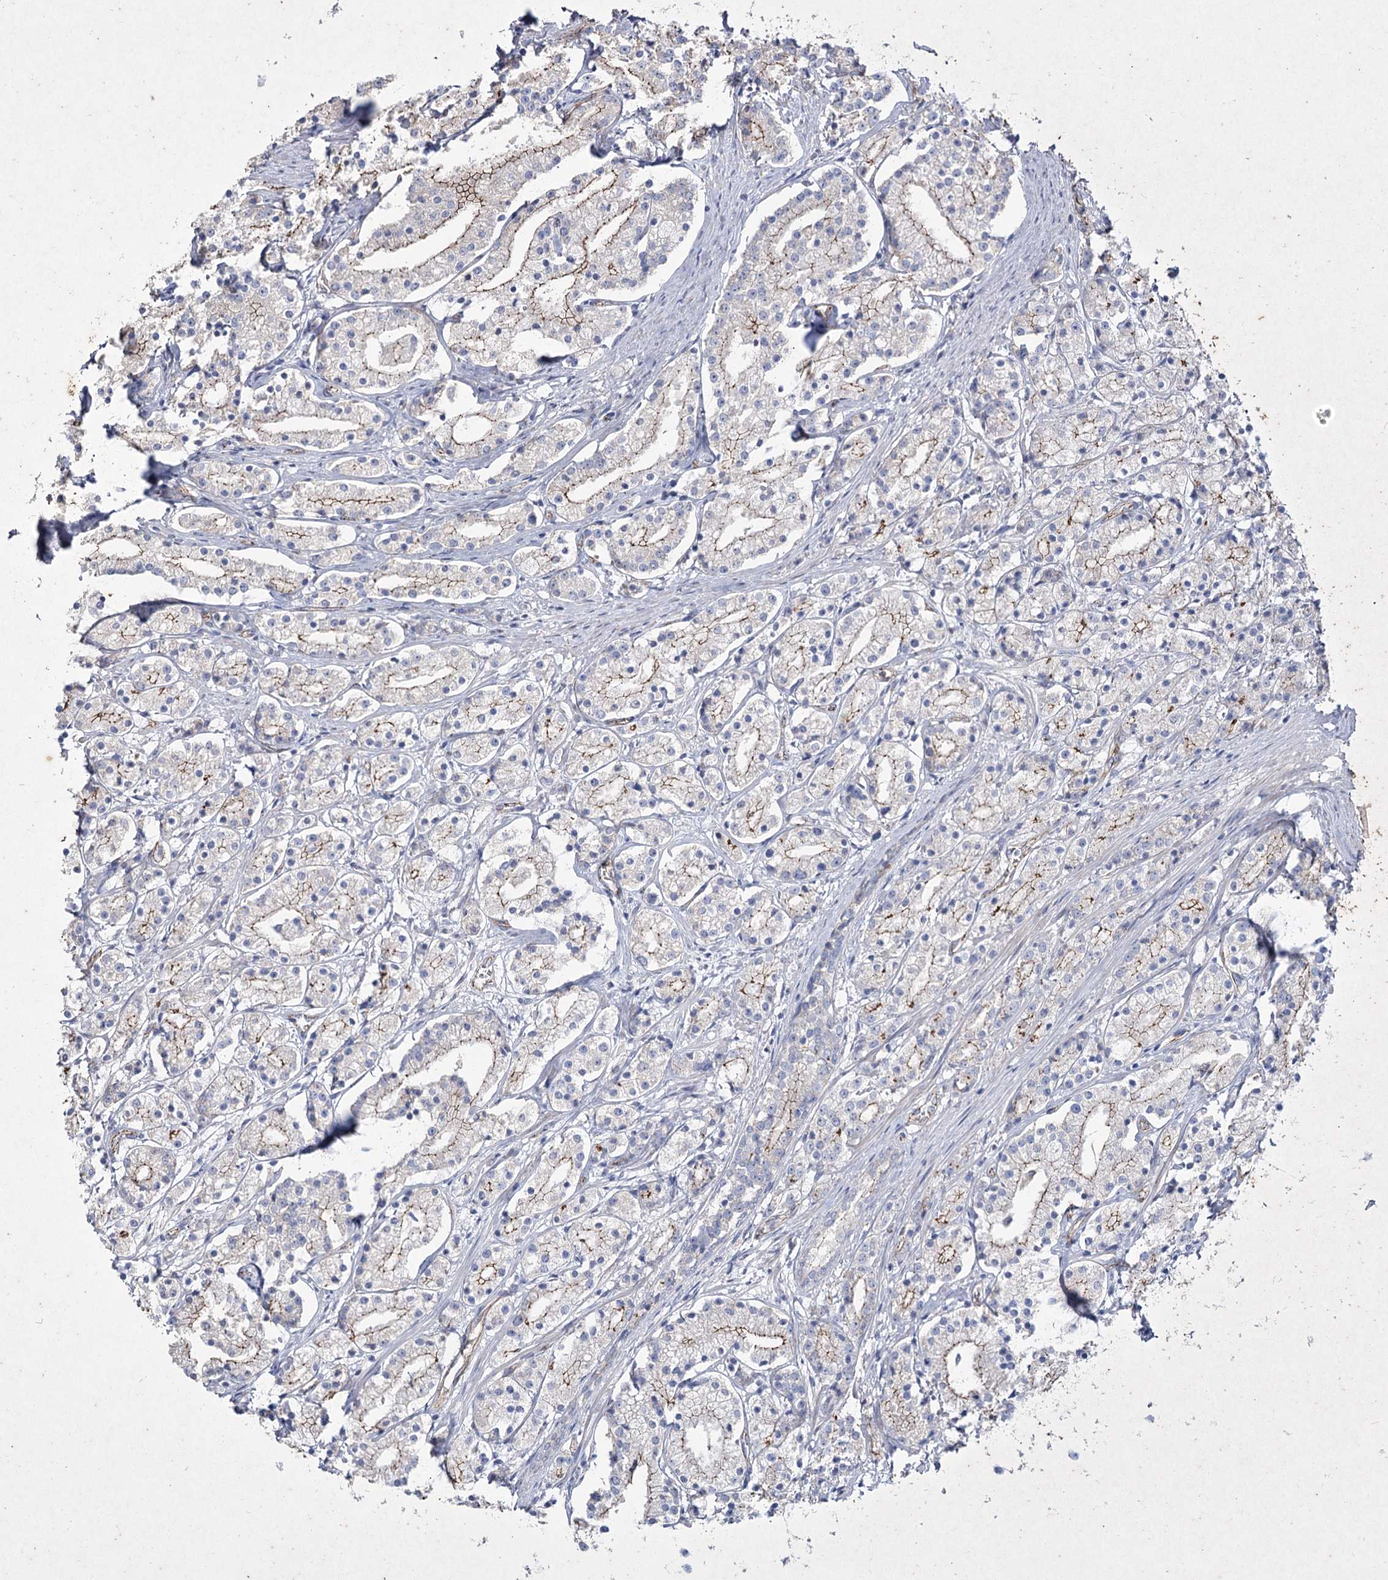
{"staining": {"intensity": "moderate", "quantity": "25%-75%", "location": "cytoplasmic/membranous"}, "tissue": "prostate cancer", "cell_type": "Tumor cells", "image_type": "cancer", "snomed": [{"axis": "morphology", "description": "Adenocarcinoma, High grade"}, {"axis": "topography", "description": "Prostate"}], "caption": "IHC staining of high-grade adenocarcinoma (prostate), which demonstrates medium levels of moderate cytoplasmic/membranous staining in about 25%-75% of tumor cells indicating moderate cytoplasmic/membranous protein staining. The staining was performed using DAB (3,3'-diaminobenzidine) (brown) for protein detection and nuclei were counterstained in hematoxylin (blue).", "gene": "LDLRAD3", "patient": {"sex": "male", "age": 69}}